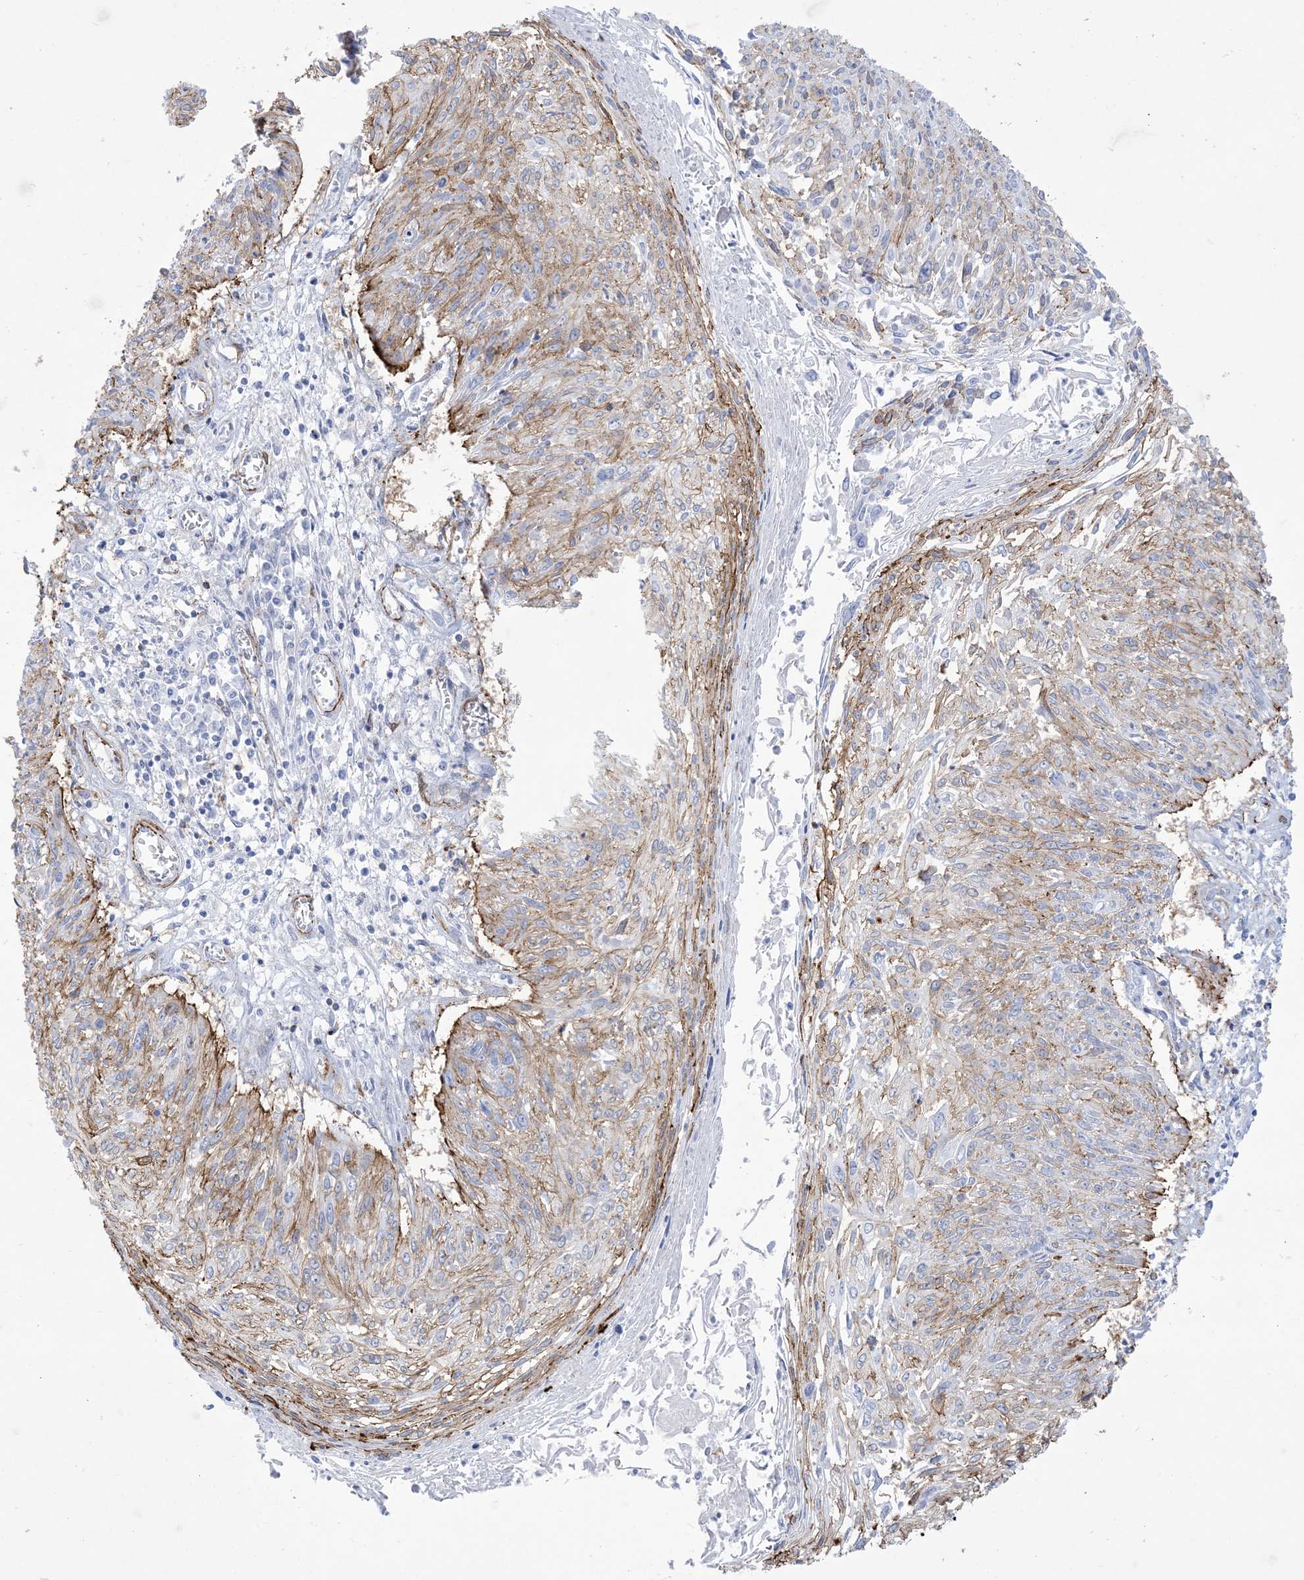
{"staining": {"intensity": "moderate", "quantity": "25%-75%", "location": "cytoplasmic/membranous"}, "tissue": "cervical cancer", "cell_type": "Tumor cells", "image_type": "cancer", "snomed": [{"axis": "morphology", "description": "Squamous cell carcinoma, NOS"}, {"axis": "topography", "description": "Cervix"}], "caption": "Immunohistochemistry (IHC) photomicrograph of neoplastic tissue: human cervical cancer (squamous cell carcinoma) stained using immunohistochemistry (IHC) displays medium levels of moderate protein expression localized specifically in the cytoplasmic/membranous of tumor cells, appearing as a cytoplasmic/membranous brown color.", "gene": "B3GNT7", "patient": {"sex": "female", "age": 51}}